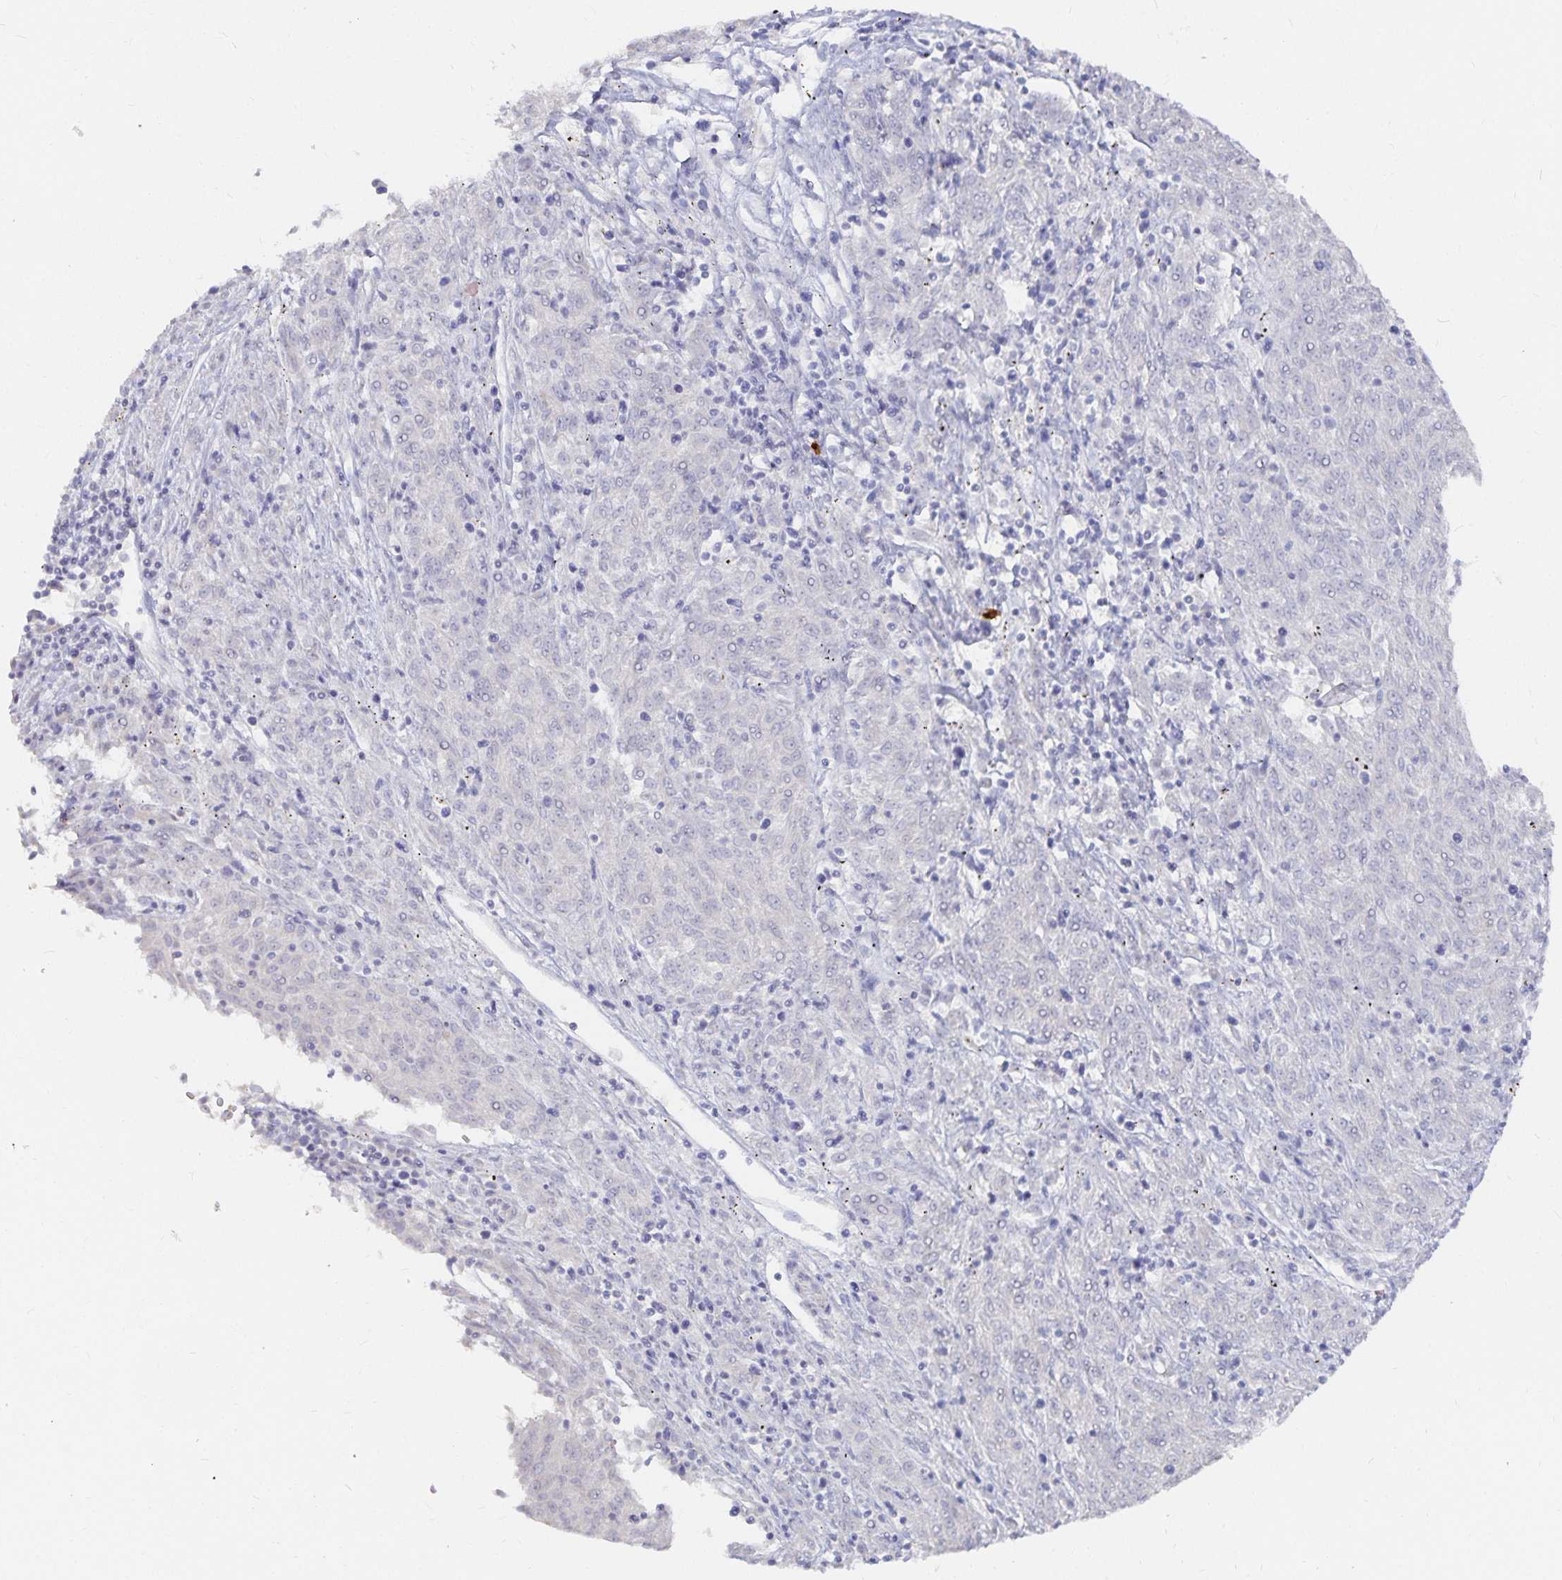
{"staining": {"intensity": "negative", "quantity": "none", "location": "none"}, "tissue": "melanoma", "cell_type": "Tumor cells", "image_type": "cancer", "snomed": [{"axis": "morphology", "description": "Malignant melanoma, NOS"}, {"axis": "topography", "description": "Skin"}], "caption": "IHC micrograph of neoplastic tissue: human melanoma stained with DAB (3,3'-diaminobenzidine) exhibits no significant protein expression in tumor cells.", "gene": "DNAH9", "patient": {"sex": "female", "age": 72}}